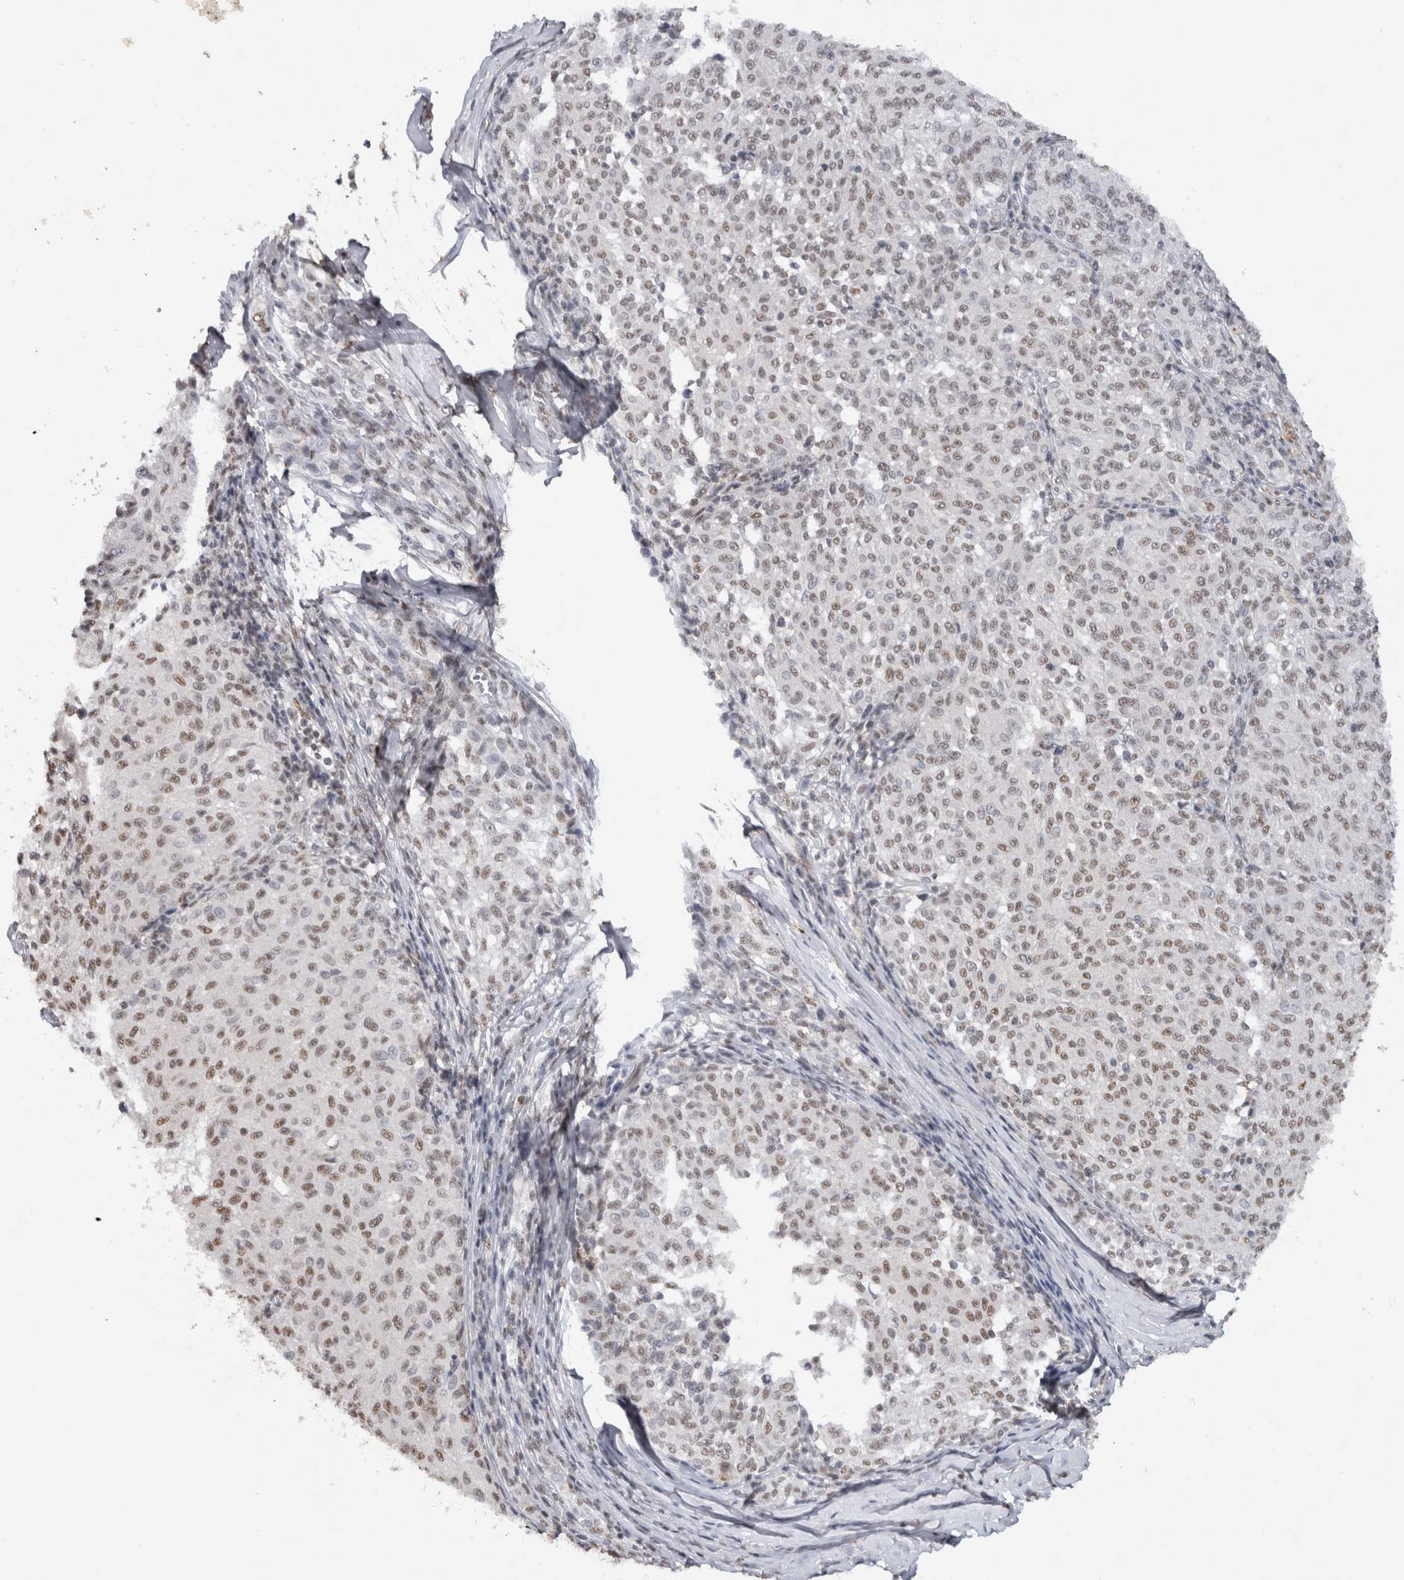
{"staining": {"intensity": "weak", "quantity": "25%-75%", "location": "nuclear"}, "tissue": "melanoma", "cell_type": "Tumor cells", "image_type": "cancer", "snomed": [{"axis": "morphology", "description": "Malignant melanoma, NOS"}, {"axis": "topography", "description": "Skin"}], "caption": "A micrograph of malignant melanoma stained for a protein reveals weak nuclear brown staining in tumor cells.", "gene": "RPS6KA2", "patient": {"sex": "female", "age": 72}}